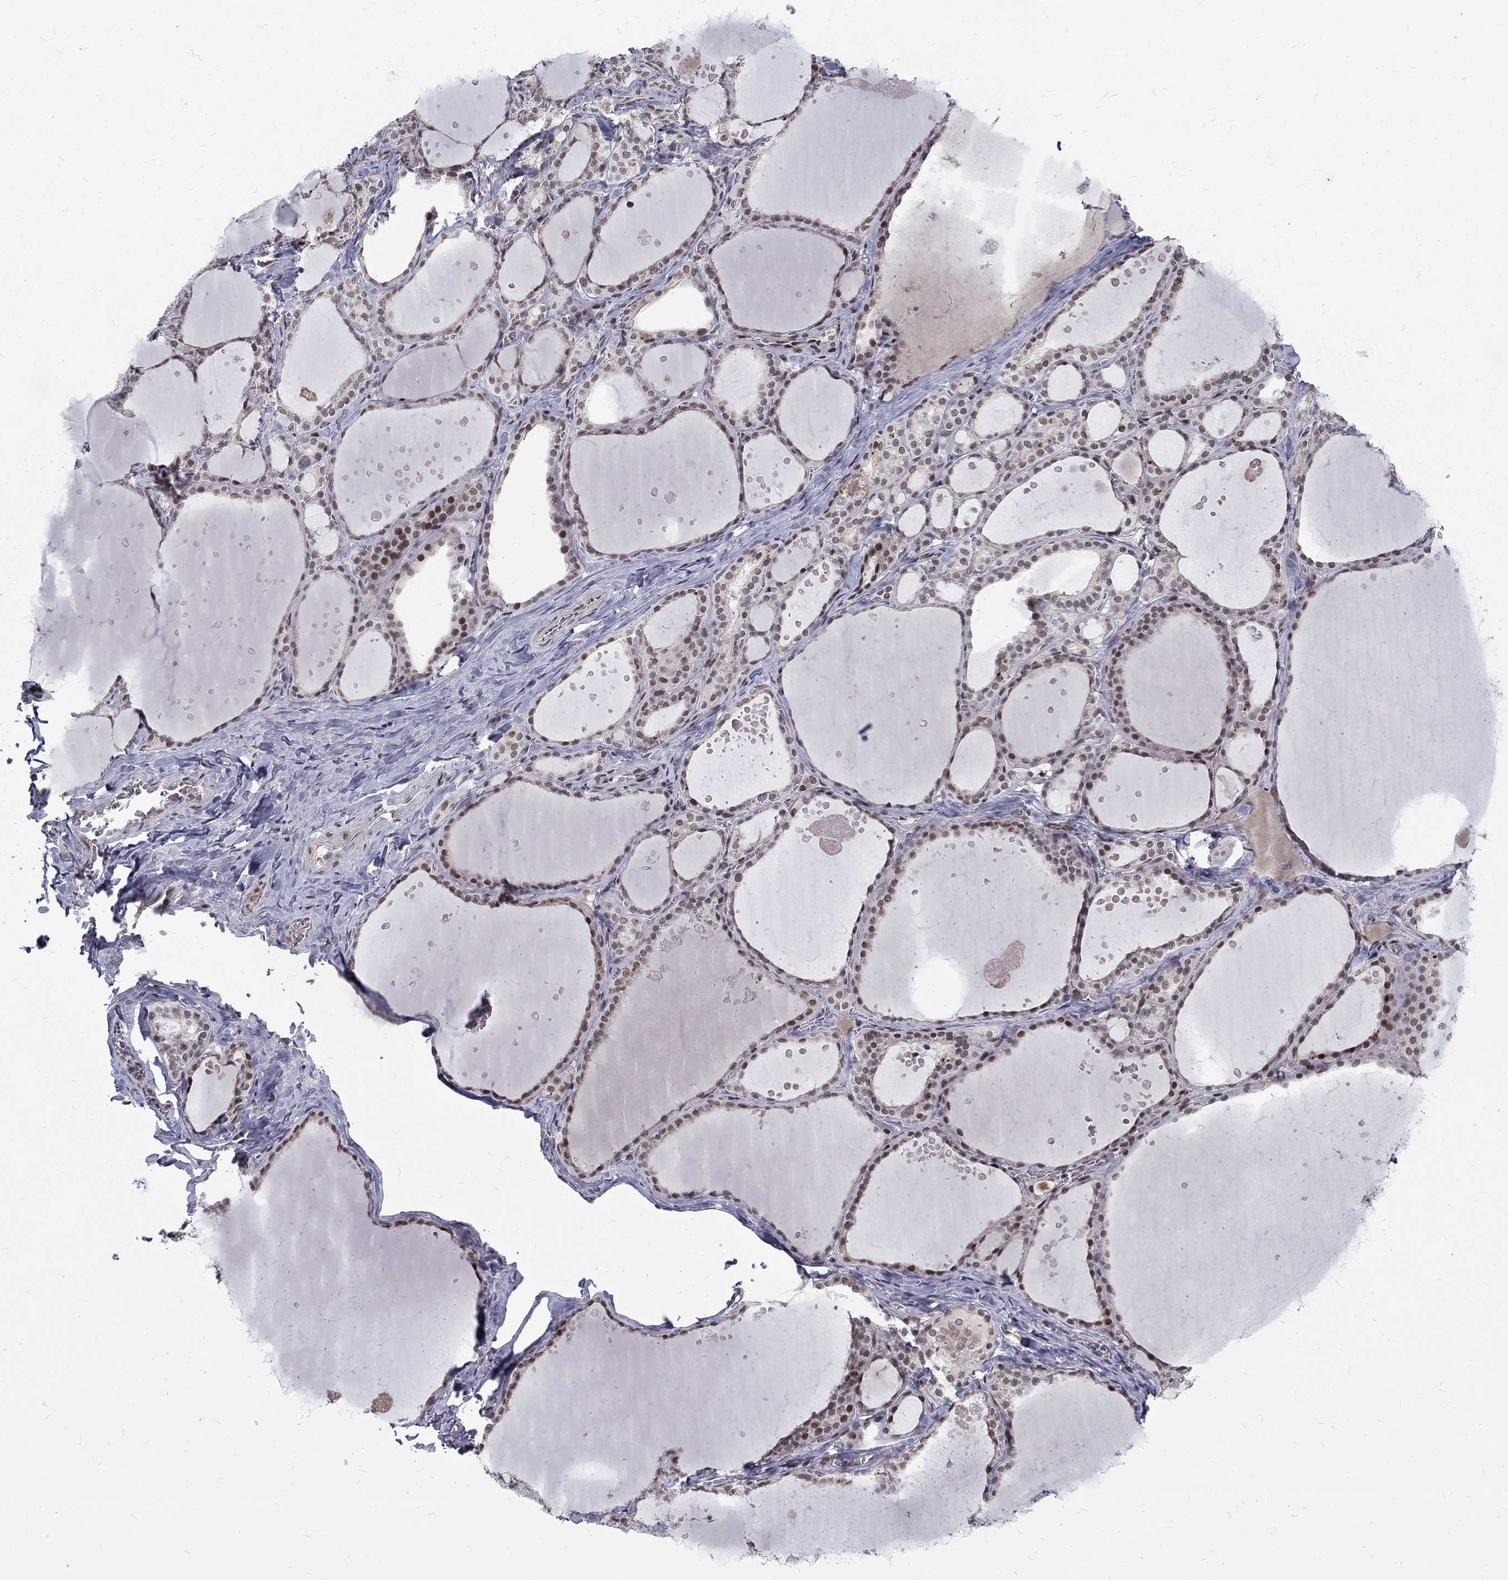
{"staining": {"intensity": "moderate", "quantity": "25%-75%", "location": "nuclear"}, "tissue": "thyroid gland", "cell_type": "Glandular cells", "image_type": "normal", "snomed": [{"axis": "morphology", "description": "Normal tissue, NOS"}, {"axis": "topography", "description": "Thyroid gland"}], "caption": "Immunohistochemistry (IHC) of unremarkable human thyroid gland reveals medium levels of moderate nuclear positivity in approximately 25%-75% of glandular cells.", "gene": "TCEAL1", "patient": {"sex": "male", "age": 63}}